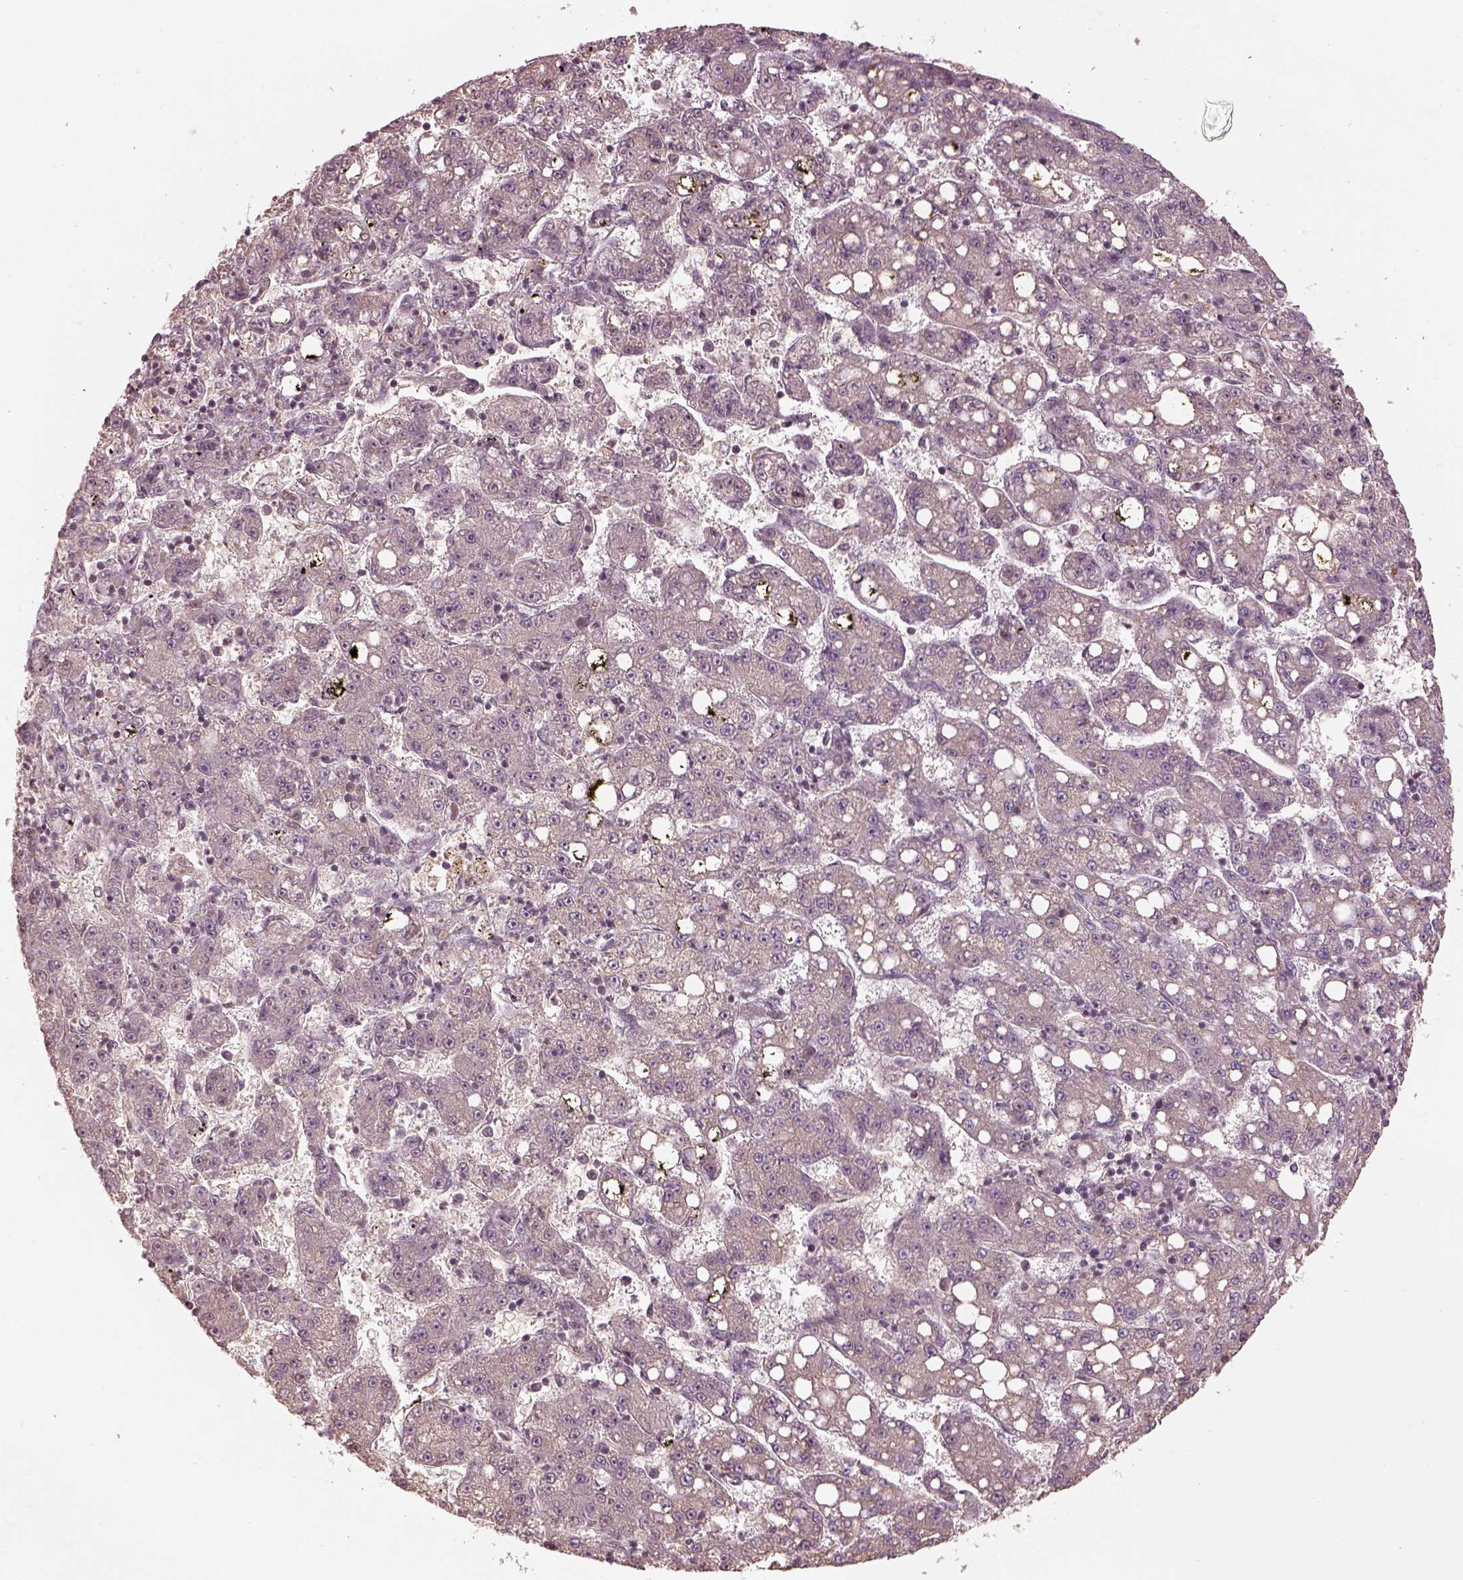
{"staining": {"intensity": "weak", "quantity": ">75%", "location": "cytoplasmic/membranous"}, "tissue": "liver cancer", "cell_type": "Tumor cells", "image_type": "cancer", "snomed": [{"axis": "morphology", "description": "Carcinoma, Hepatocellular, NOS"}, {"axis": "topography", "description": "Liver"}], "caption": "This micrograph demonstrates IHC staining of liver cancer (hepatocellular carcinoma), with low weak cytoplasmic/membranous positivity in about >75% of tumor cells.", "gene": "TLX3", "patient": {"sex": "female", "age": 65}}